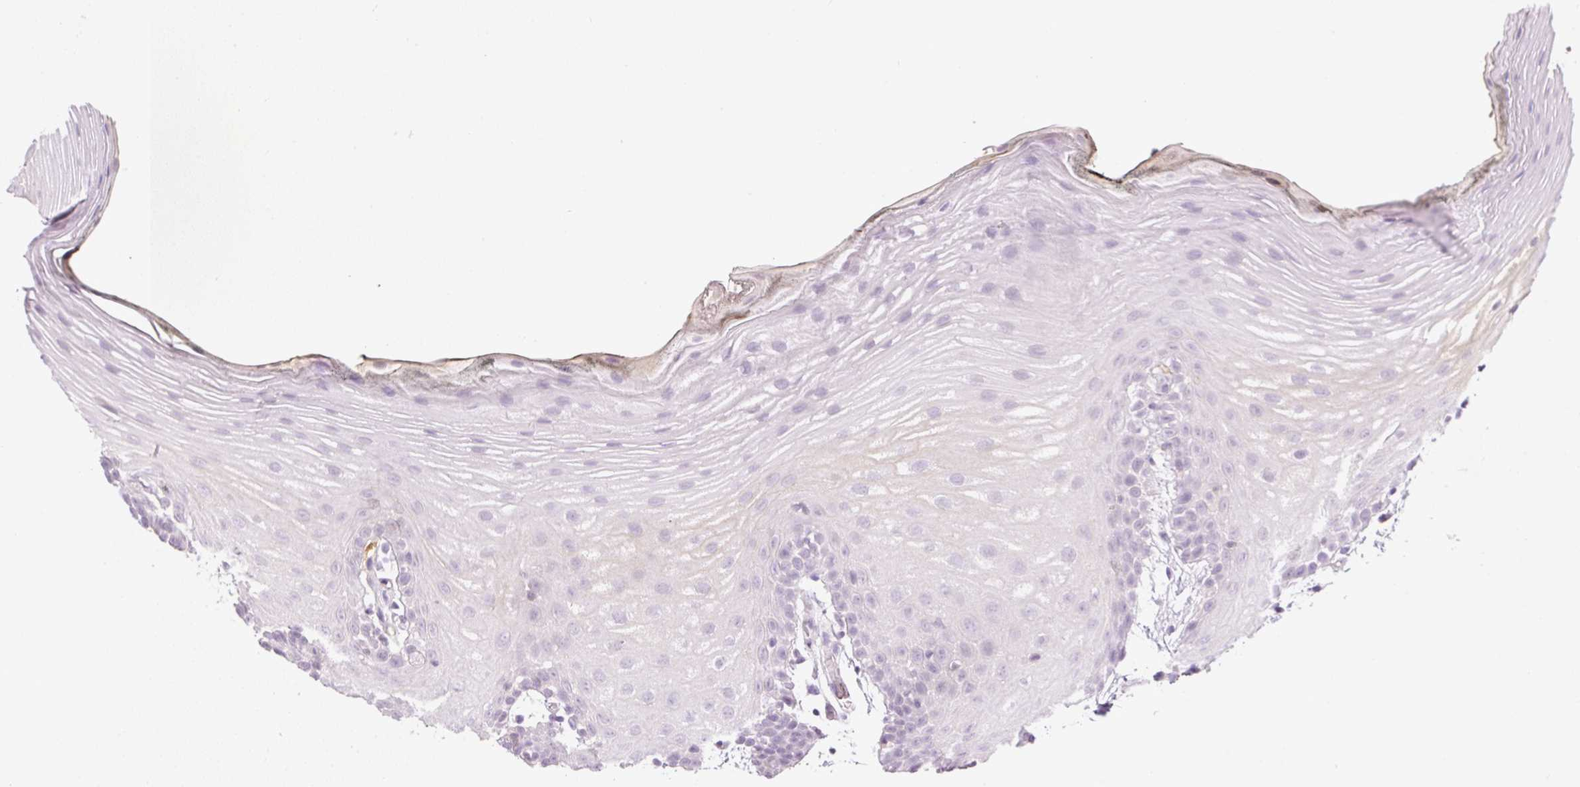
{"staining": {"intensity": "negative", "quantity": "none", "location": "none"}, "tissue": "oral mucosa", "cell_type": "Squamous epithelial cells", "image_type": "normal", "snomed": [{"axis": "morphology", "description": "Normal tissue, NOS"}, {"axis": "morphology", "description": "Squamous cell carcinoma, NOS"}, {"axis": "topography", "description": "Oral tissue"}, {"axis": "topography", "description": "Head-Neck"}], "caption": "DAB immunohistochemical staining of unremarkable oral mucosa exhibits no significant expression in squamous epithelial cells.", "gene": "PRPF38B", "patient": {"sex": "female", "age": 81}}